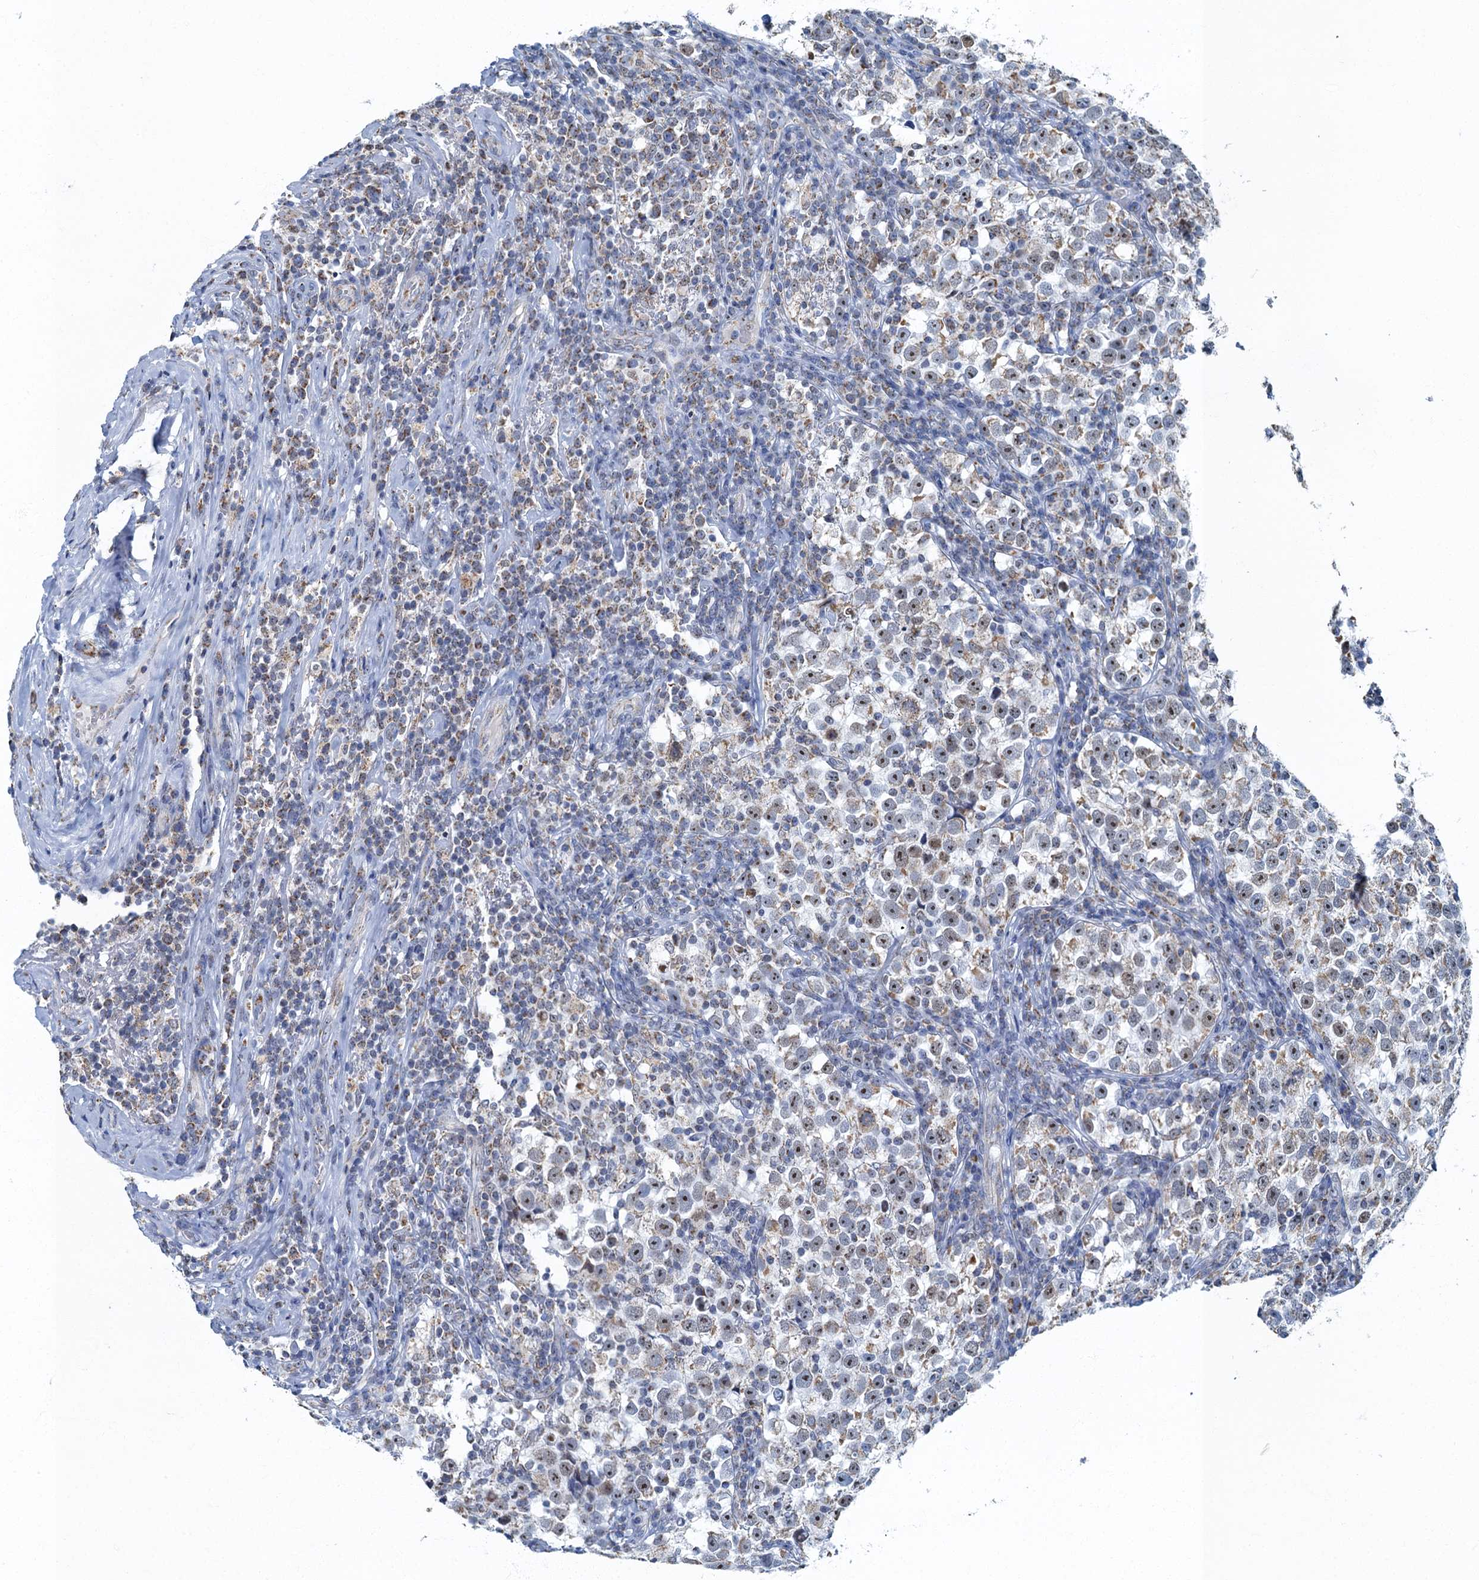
{"staining": {"intensity": "moderate", "quantity": "25%-75%", "location": "cytoplasmic/membranous,nuclear"}, "tissue": "testis cancer", "cell_type": "Tumor cells", "image_type": "cancer", "snomed": [{"axis": "morphology", "description": "Normal tissue, NOS"}, {"axis": "morphology", "description": "Seminoma, NOS"}, {"axis": "topography", "description": "Testis"}], "caption": "Seminoma (testis) stained with DAB (3,3'-diaminobenzidine) immunohistochemistry (IHC) displays medium levels of moderate cytoplasmic/membranous and nuclear expression in approximately 25%-75% of tumor cells.", "gene": "RAD9B", "patient": {"sex": "male", "age": 43}}